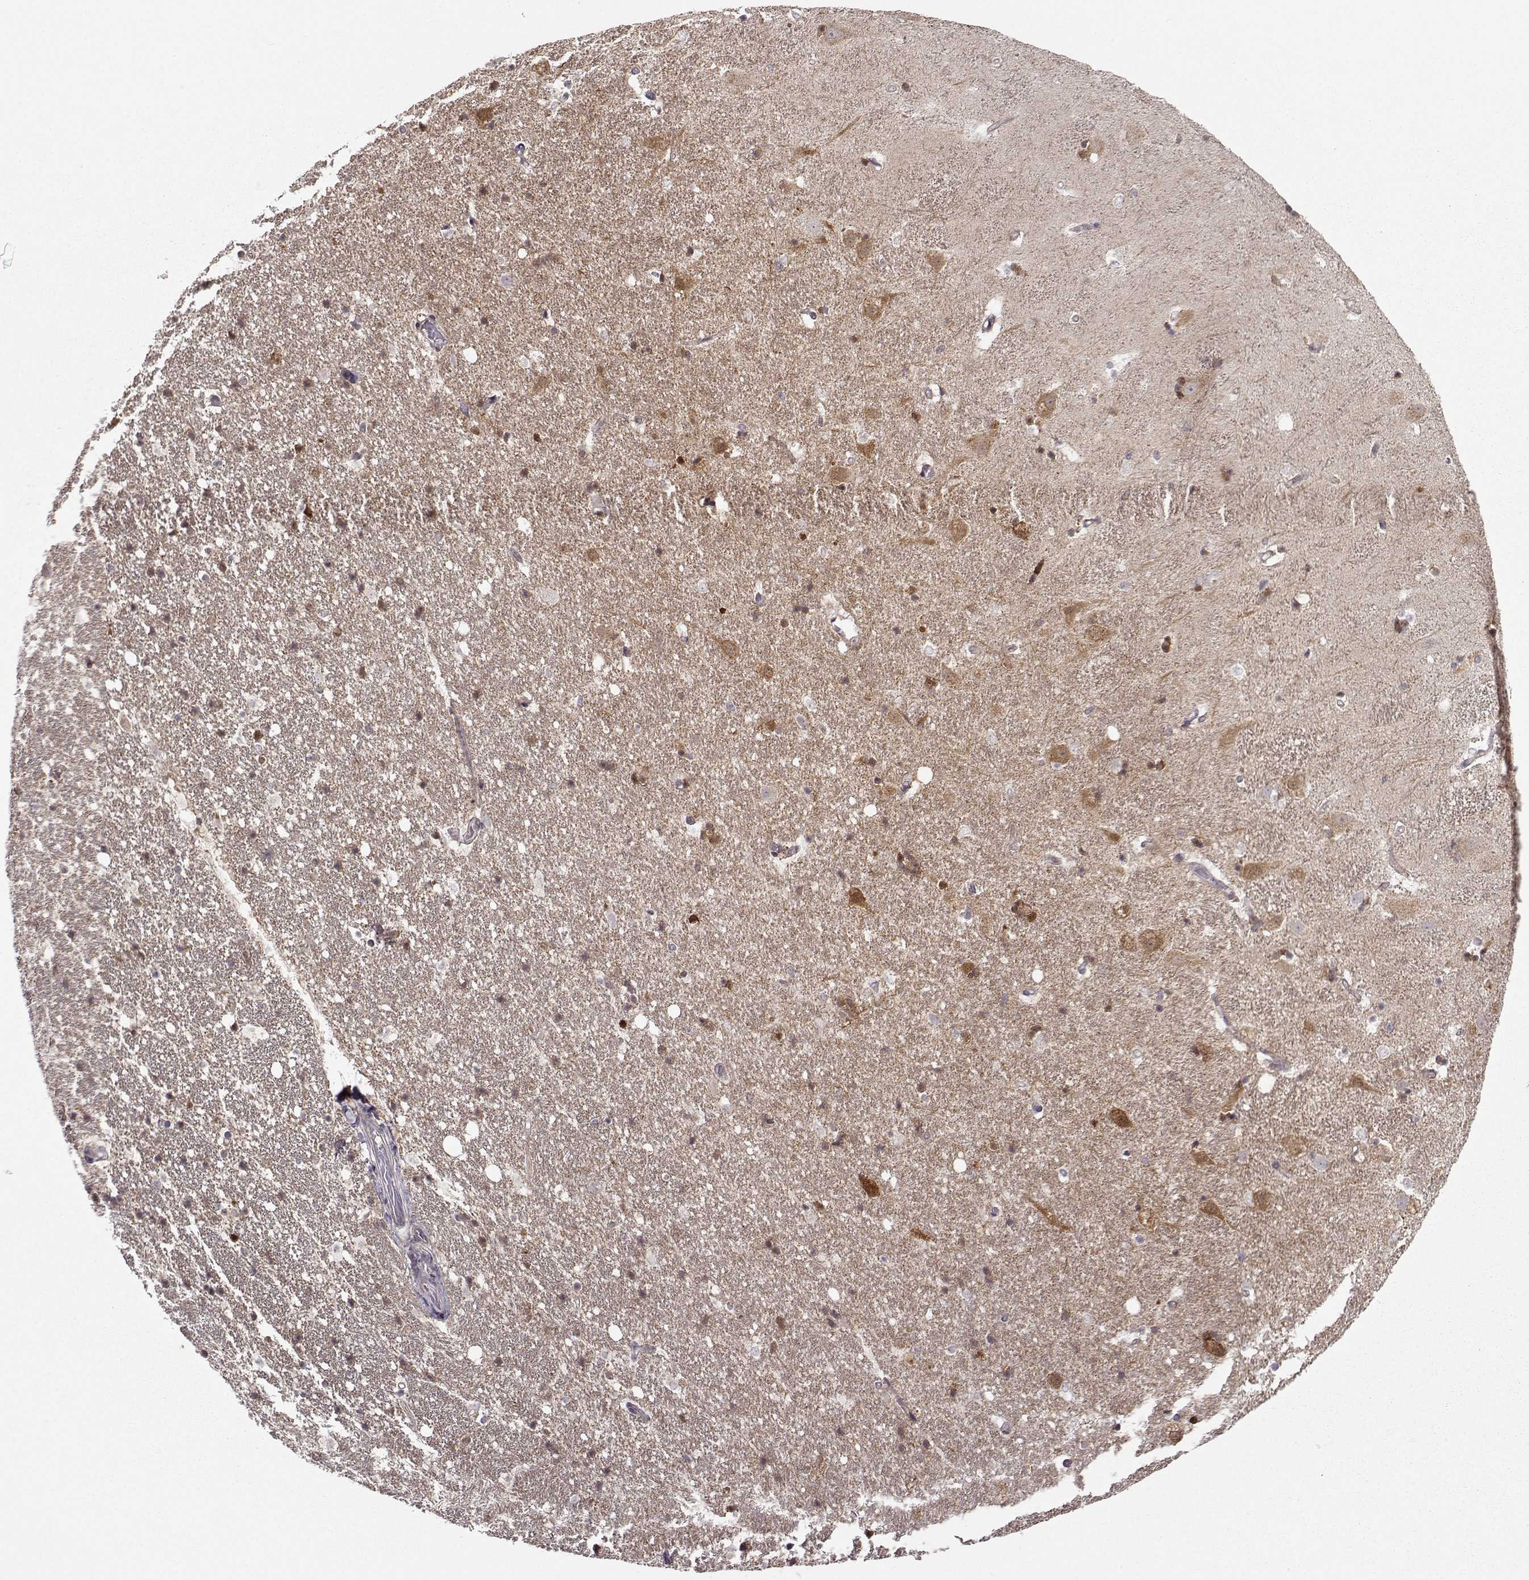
{"staining": {"intensity": "negative", "quantity": "none", "location": "none"}, "tissue": "hippocampus", "cell_type": "Glial cells", "image_type": "normal", "snomed": [{"axis": "morphology", "description": "Normal tissue, NOS"}, {"axis": "topography", "description": "Hippocampus"}], "caption": "Normal hippocampus was stained to show a protein in brown. There is no significant staining in glial cells. (DAB immunohistochemistry with hematoxylin counter stain).", "gene": "NECAB3", "patient": {"sex": "male", "age": 49}}